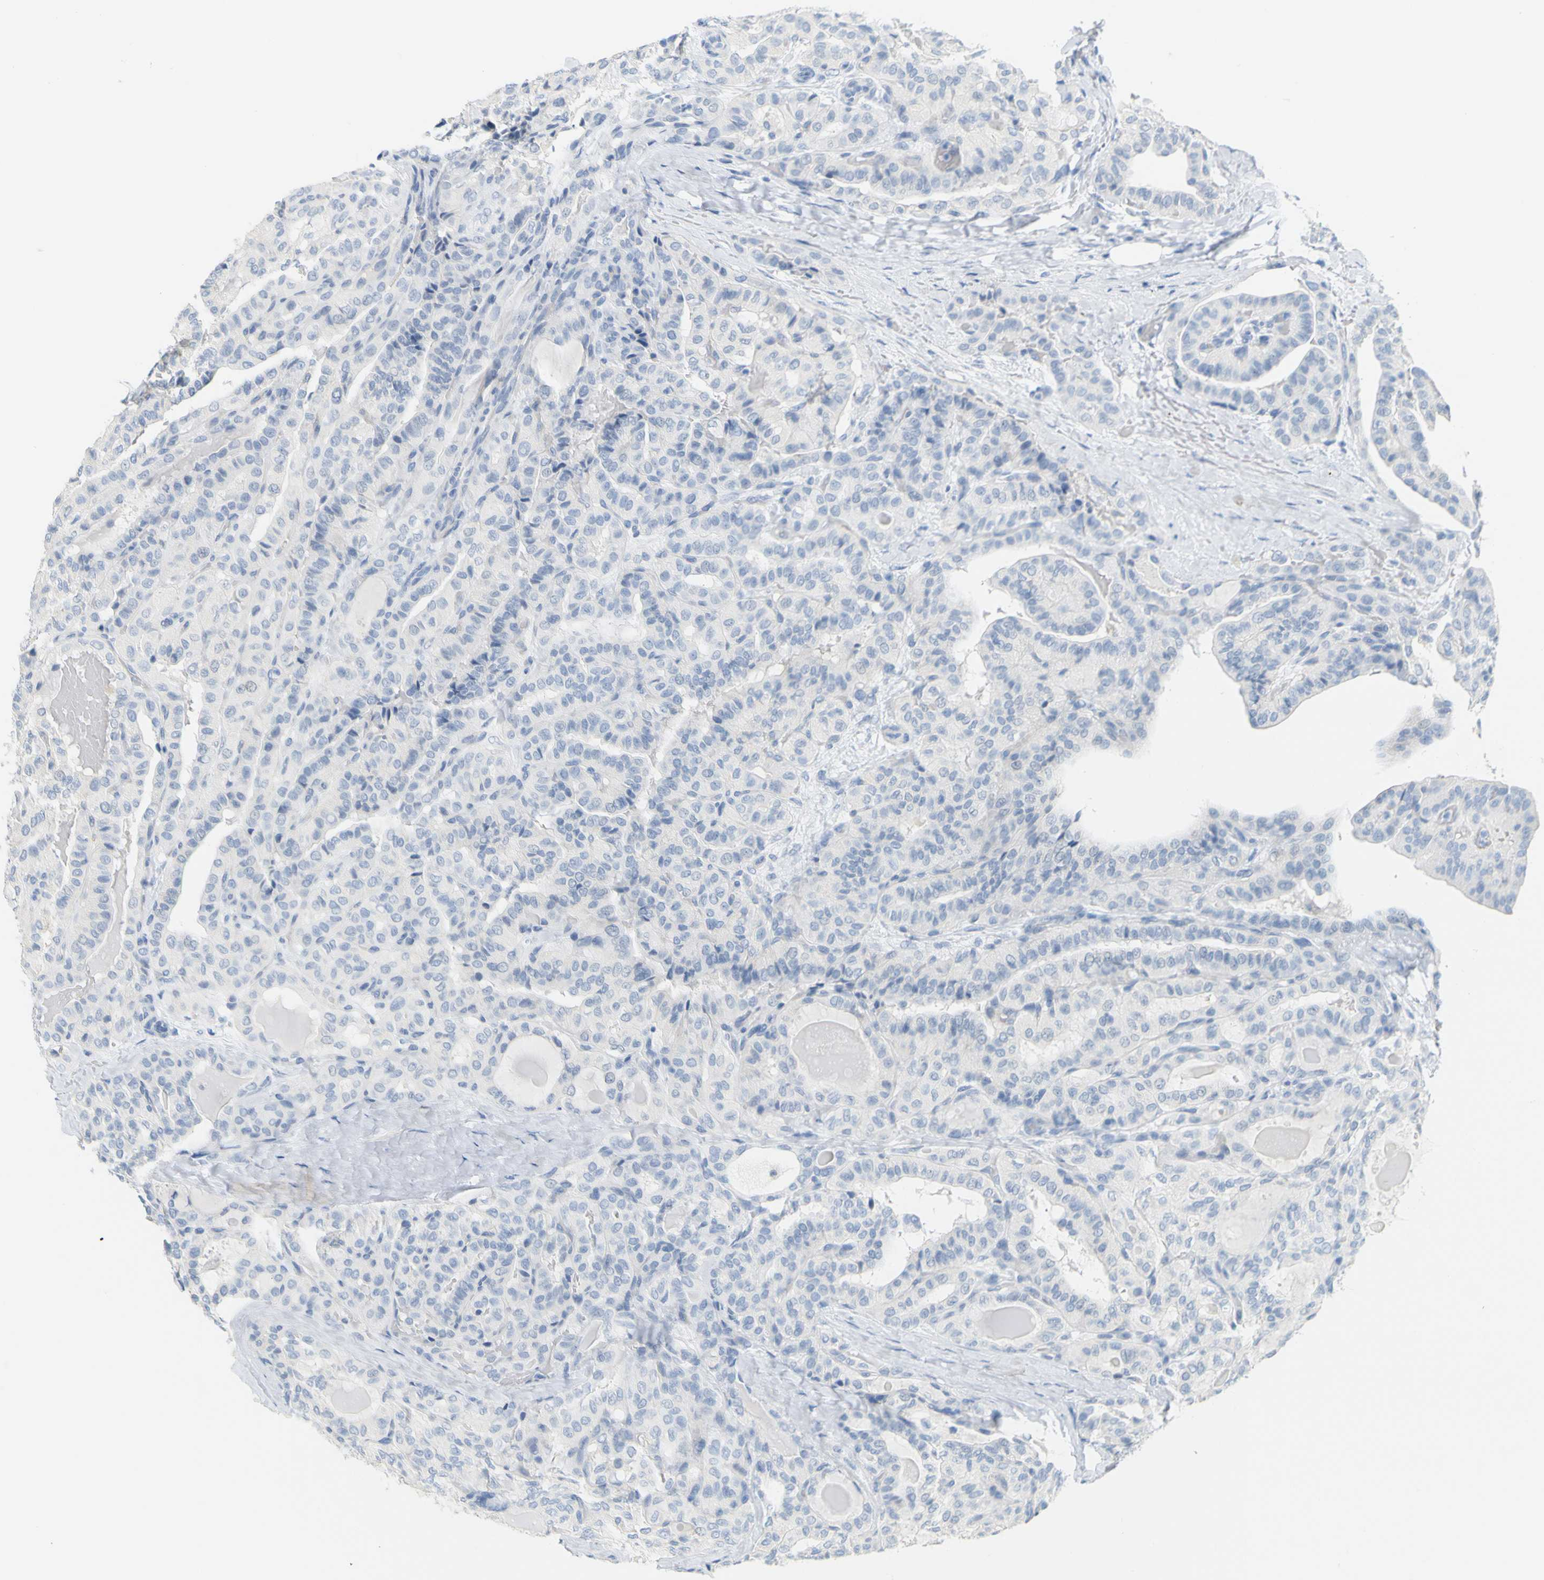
{"staining": {"intensity": "negative", "quantity": "none", "location": "none"}, "tissue": "thyroid cancer", "cell_type": "Tumor cells", "image_type": "cancer", "snomed": [{"axis": "morphology", "description": "Papillary adenocarcinoma, NOS"}, {"axis": "topography", "description": "Thyroid gland"}], "caption": "Image shows no protein positivity in tumor cells of thyroid cancer (papillary adenocarcinoma) tissue. (DAB (3,3'-diaminobenzidine) immunohistochemistry (IHC), high magnification).", "gene": "OPN1SW", "patient": {"sex": "male", "age": 77}}